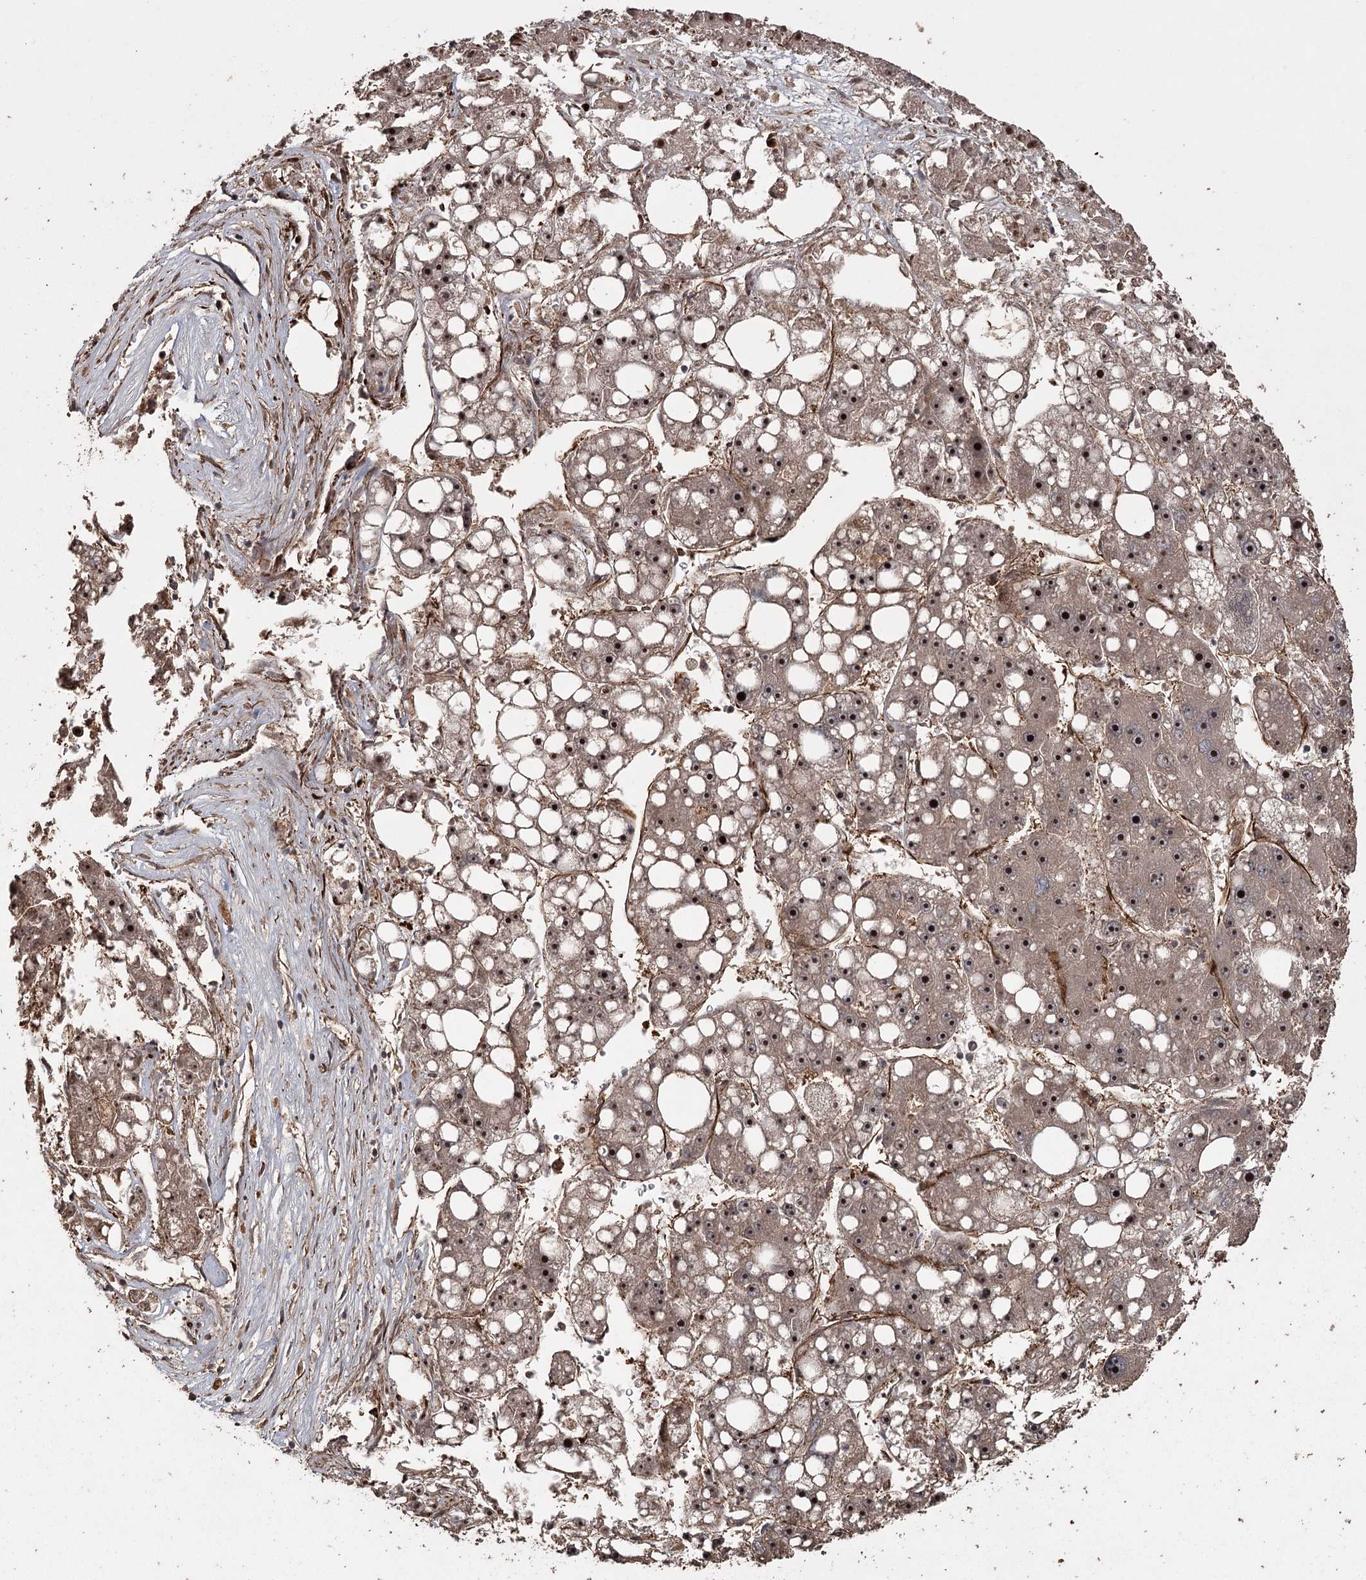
{"staining": {"intensity": "moderate", "quantity": ">75%", "location": "nuclear"}, "tissue": "liver cancer", "cell_type": "Tumor cells", "image_type": "cancer", "snomed": [{"axis": "morphology", "description": "Carcinoma, Hepatocellular, NOS"}, {"axis": "topography", "description": "Liver"}], "caption": "Liver cancer (hepatocellular carcinoma) was stained to show a protein in brown. There is medium levels of moderate nuclear expression in approximately >75% of tumor cells. (DAB IHC, brown staining for protein, blue staining for nuclei).", "gene": "RPAP3", "patient": {"sex": "female", "age": 61}}